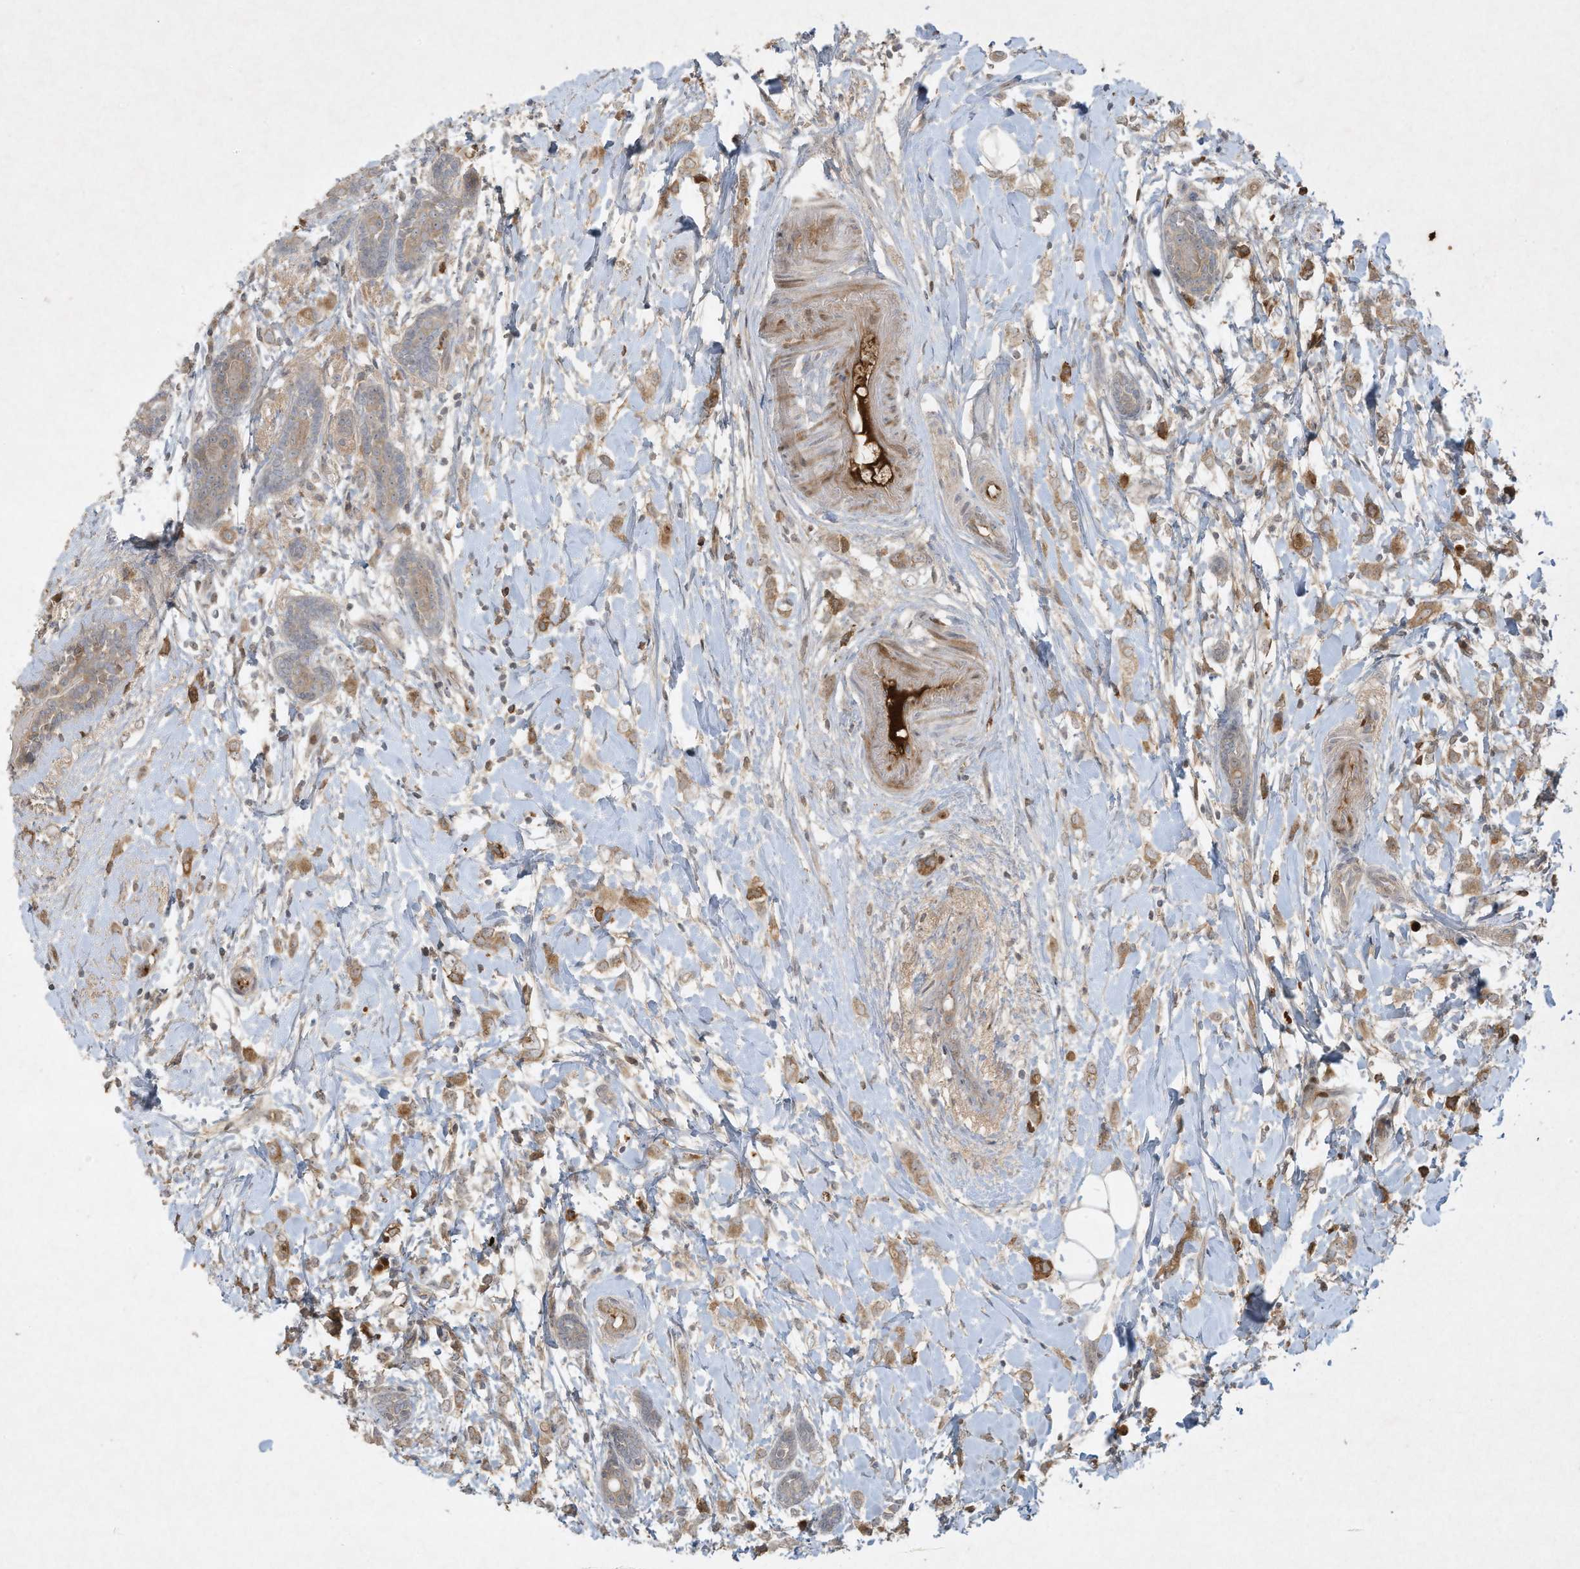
{"staining": {"intensity": "moderate", "quantity": ">75%", "location": "cytoplasmic/membranous"}, "tissue": "breast cancer", "cell_type": "Tumor cells", "image_type": "cancer", "snomed": [{"axis": "morphology", "description": "Normal tissue, NOS"}, {"axis": "morphology", "description": "Lobular carcinoma"}, {"axis": "topography", "description": "Breast"}], "caption": "A medium amount of moderate cytoplasmic/membranous staining is seen in about >75% of tumor cells in breast cancer tissue.", "gene": "FETUB", "patient": {"sex": "female", "age": 47}}